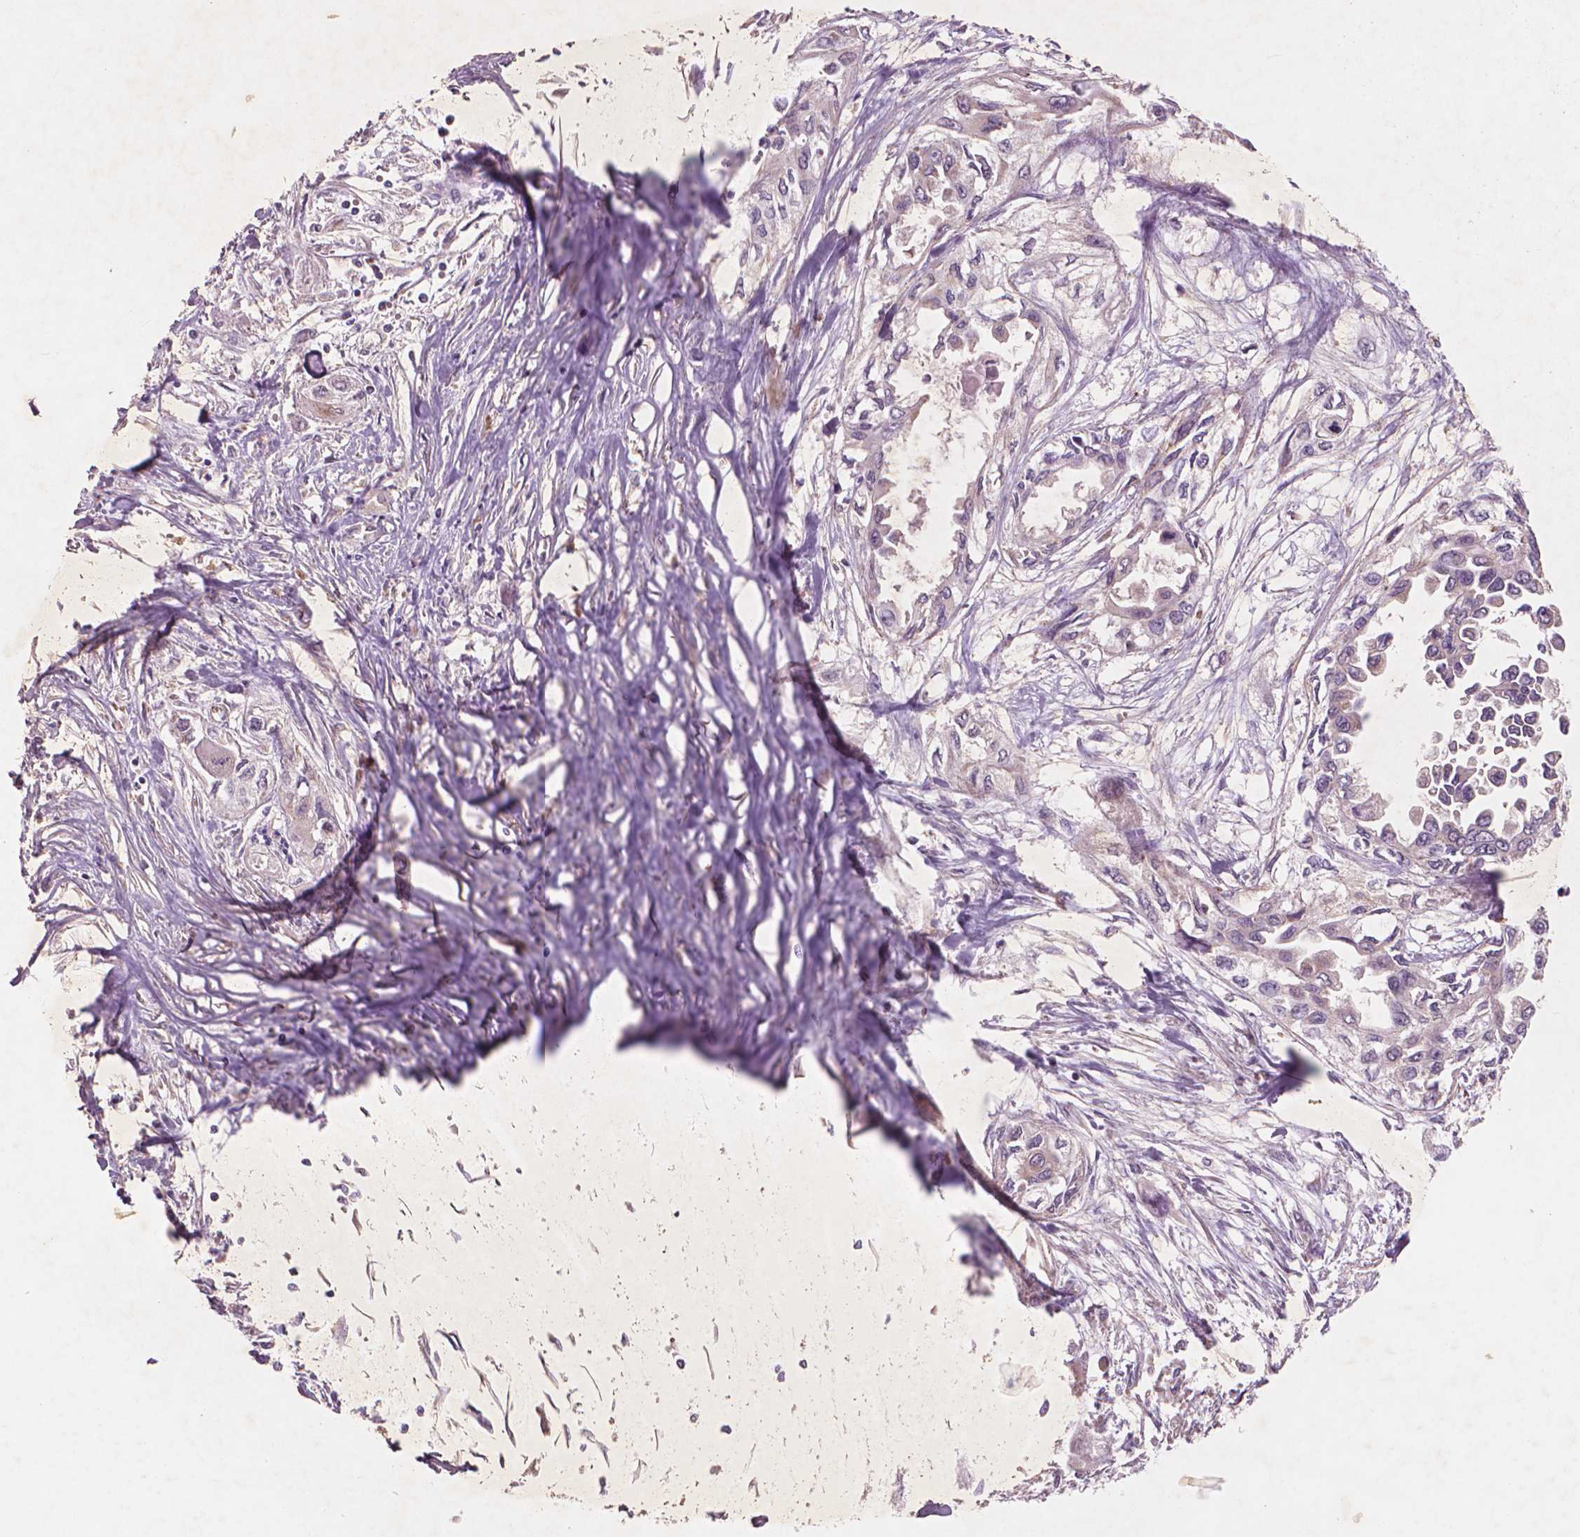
{"staining": {"intensity": "weak", "quantity": "25%-75%", "location": "cytoplasmic/membranous"}, "tissue": "pancreatic cancer", "cell_type": "Tumor cells", "image_type": "cancer", "snomed": [{"axis": "morphology", "description": "Adenocarcinoma, NOS"}, {"axis": "topography", "description": "Pancreas"}], "caption": "Protein expression analysis of pancreatic adenocarcinoma demonstrates weak cytoplasmic/membranous positivity in about 25%-75% of tumor cells.", "gene": "NLRX1", "patient": {"sex": "female", "age": 55}}